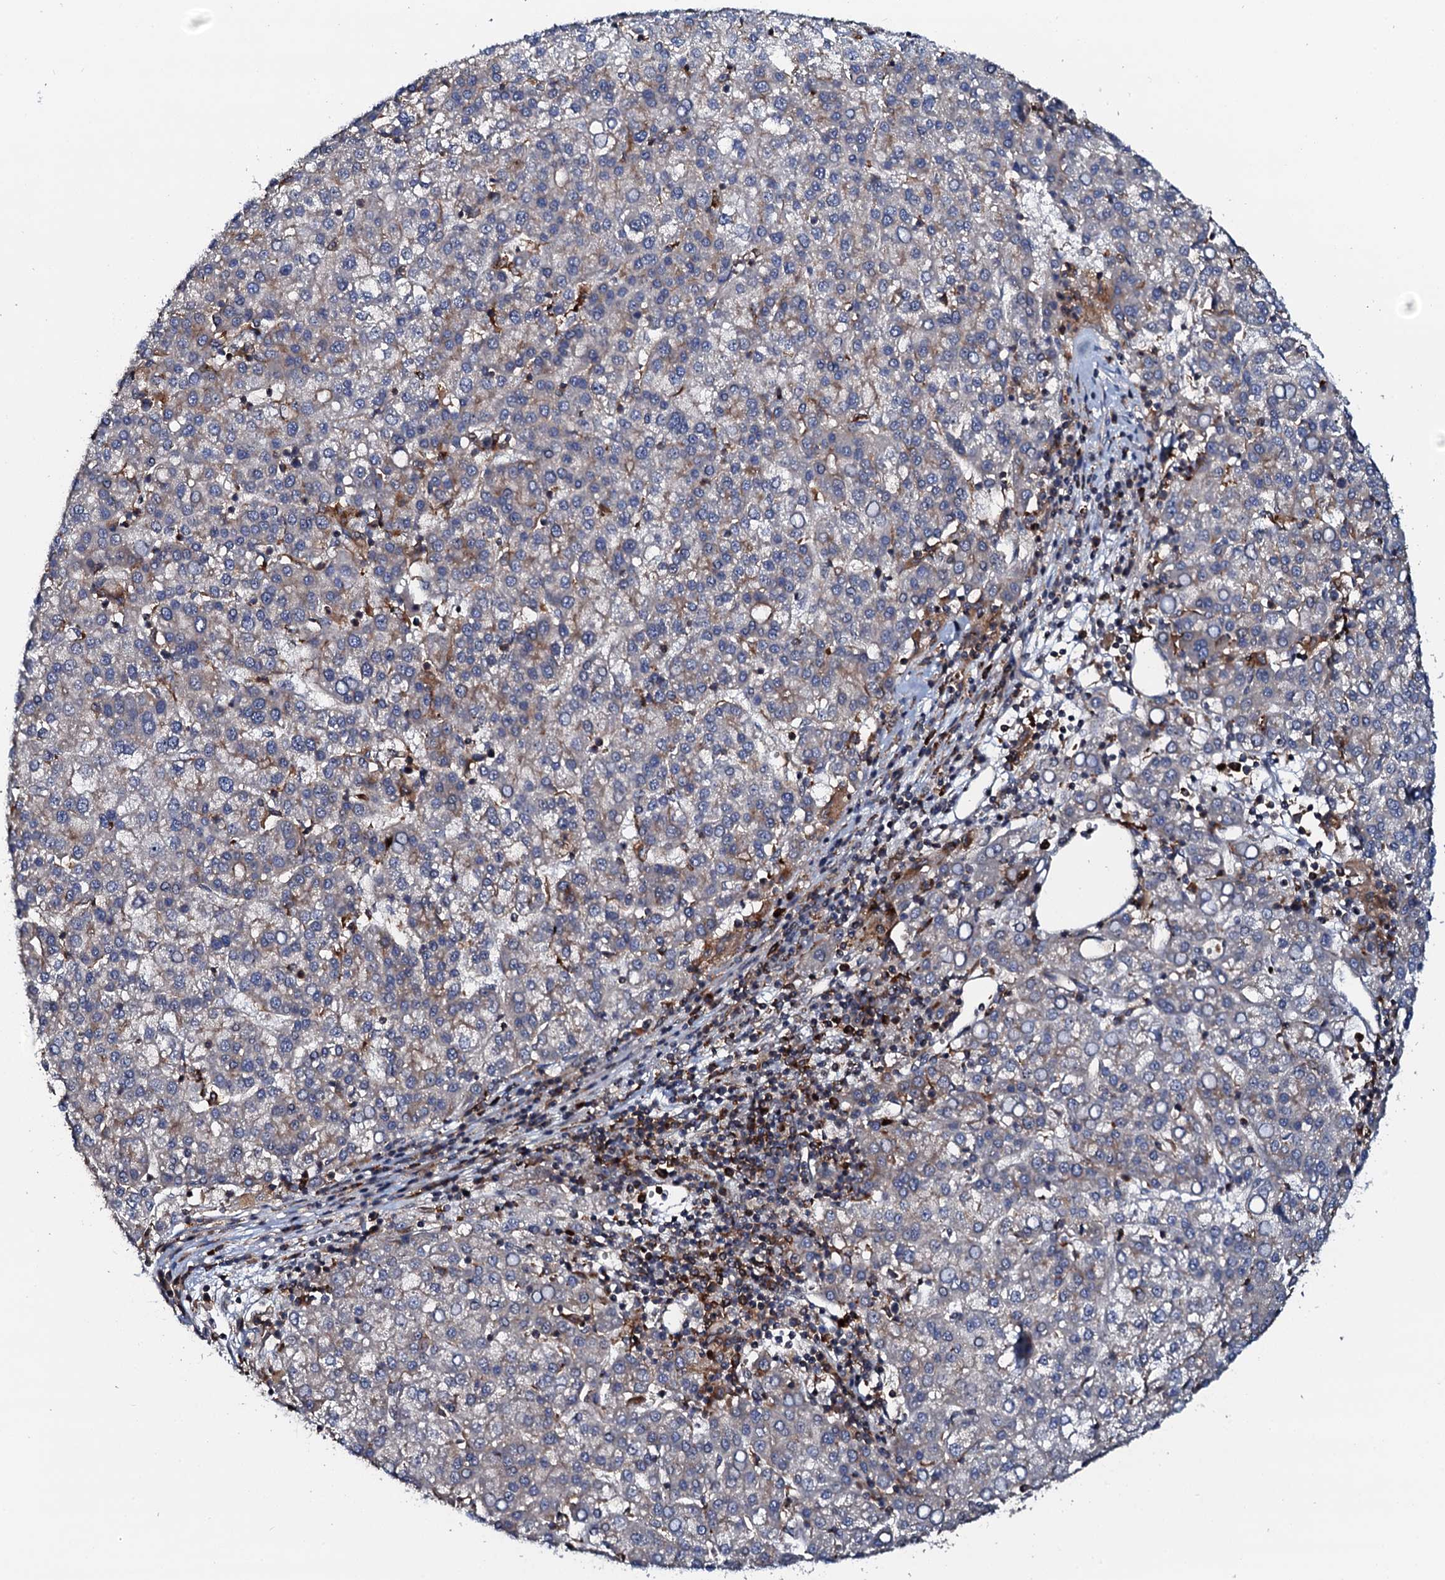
{"staining": {"intensity": "weak", "quantity": "<25%", "location": "cytoplasmic/membranous"}, "tissue": "liver cancer", "cell_type": "Tumor cells", "image_type": "cancer", "snomed": [{"axis": "morphology", "description": "Carcinoma, Hepatocellular, NOS"}, {"axis": "topography", "description": "Liver"}], "caption": "Immunohistochemical staining of human liver hepatocellular carcinoma demonstrates no significant positivity in tumor cells.", "gene": "VAMP8", "patient": {"sex": "female", "age": 58}}